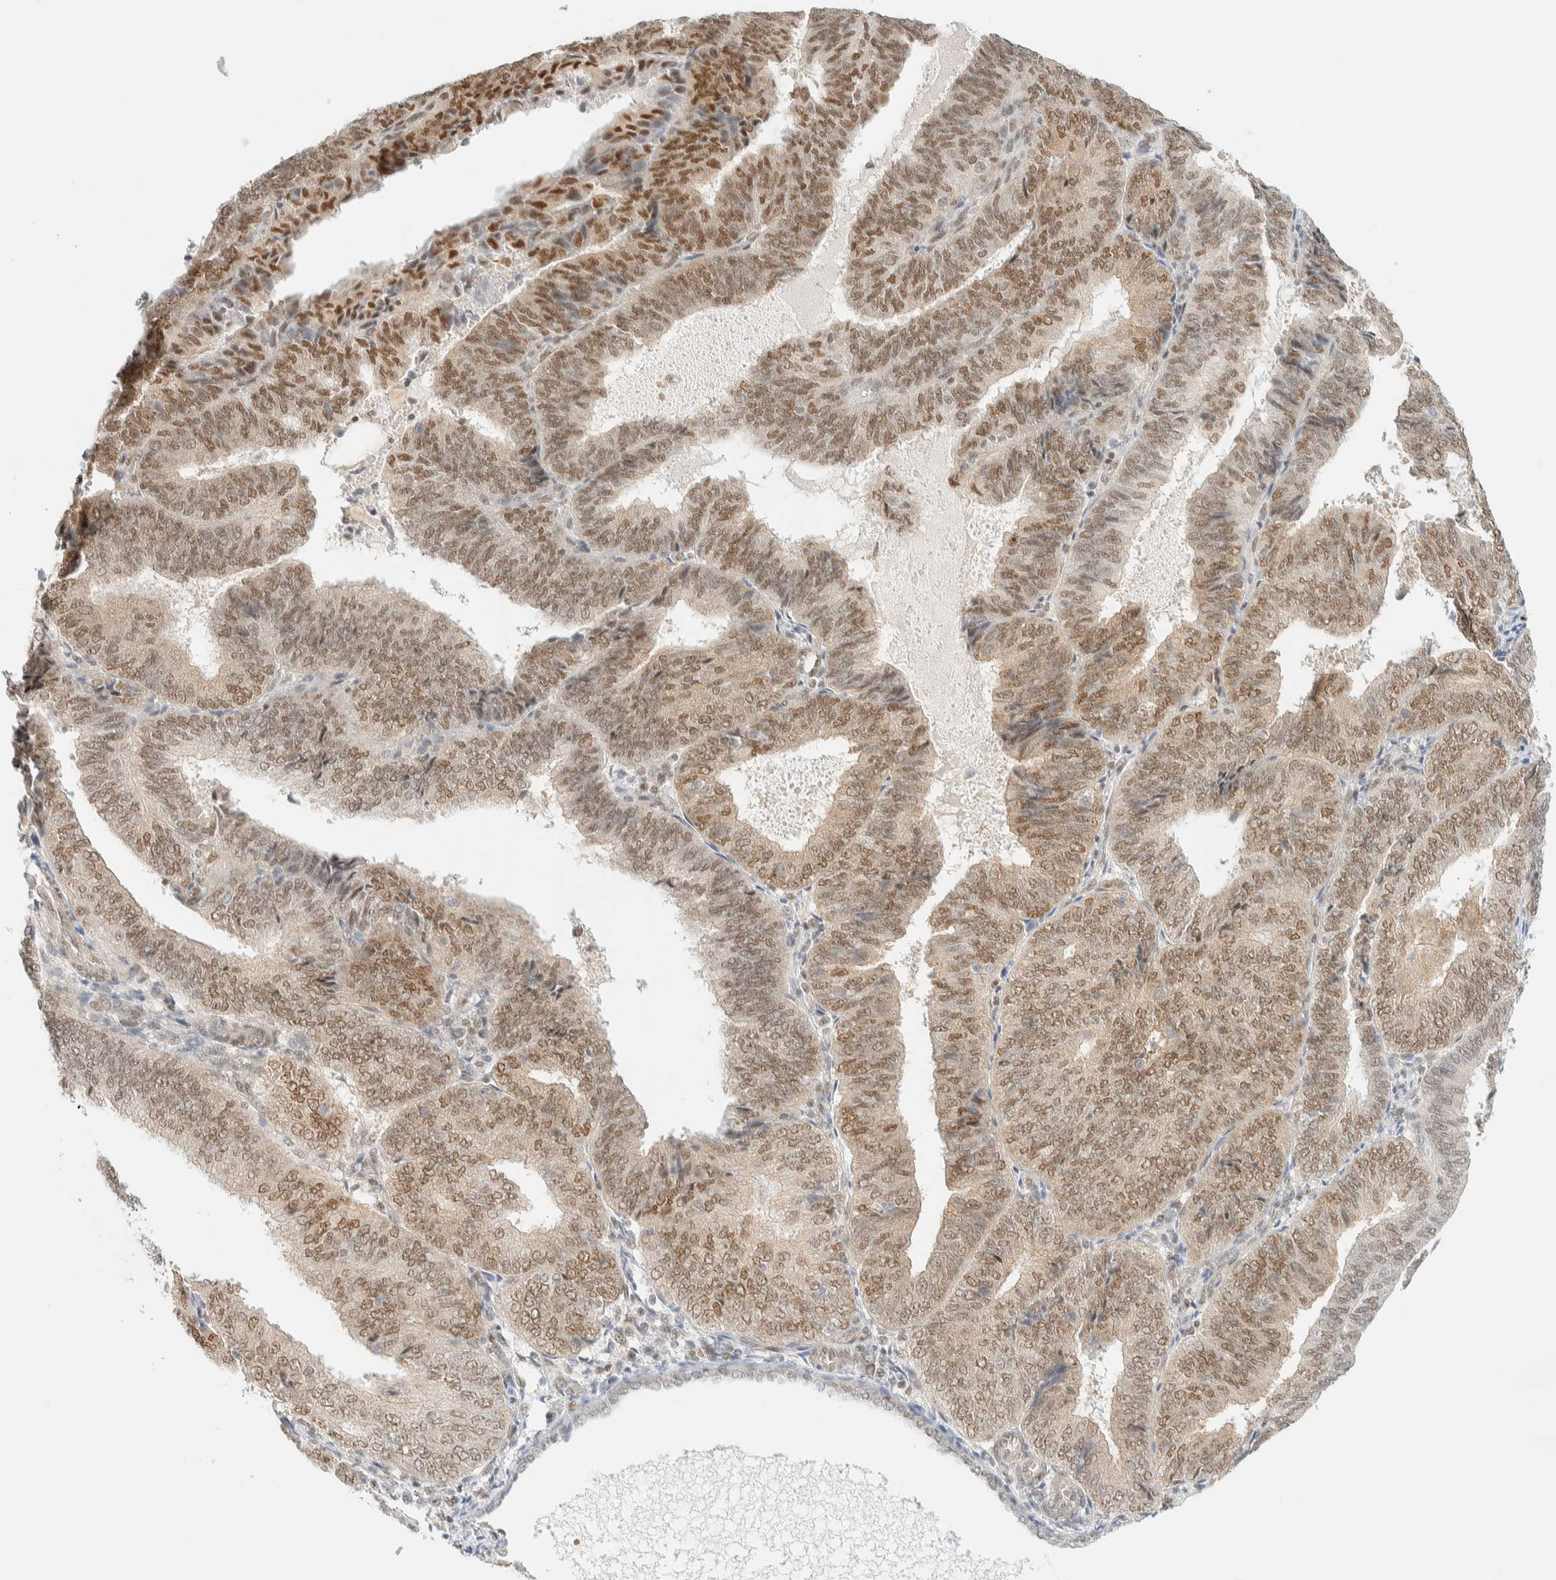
{"staining": {"intensity": "weak", "quantity": ">75%", "location": "nuclear"}, "tissue": "endometrial cancer", "cell_type": "Tumor cells", "image_type": "cancer", "snomed": [{"axis": "morphology", "description": "Adenocarcinoma, NOS"}, {"axis": "topography", "description": "Endometrium"}], "caption": "IHC photomicrograph of neoplastic tissue: human endometrial cancer (adenocarcinoma) stained using IHC displays low levels of weak protein expression localized specifically in the nuclear of tumor cells, appearing as a nuclear brown color.", "gene": "PYGO2", "patient": {"sex": "female", "age": 81}}